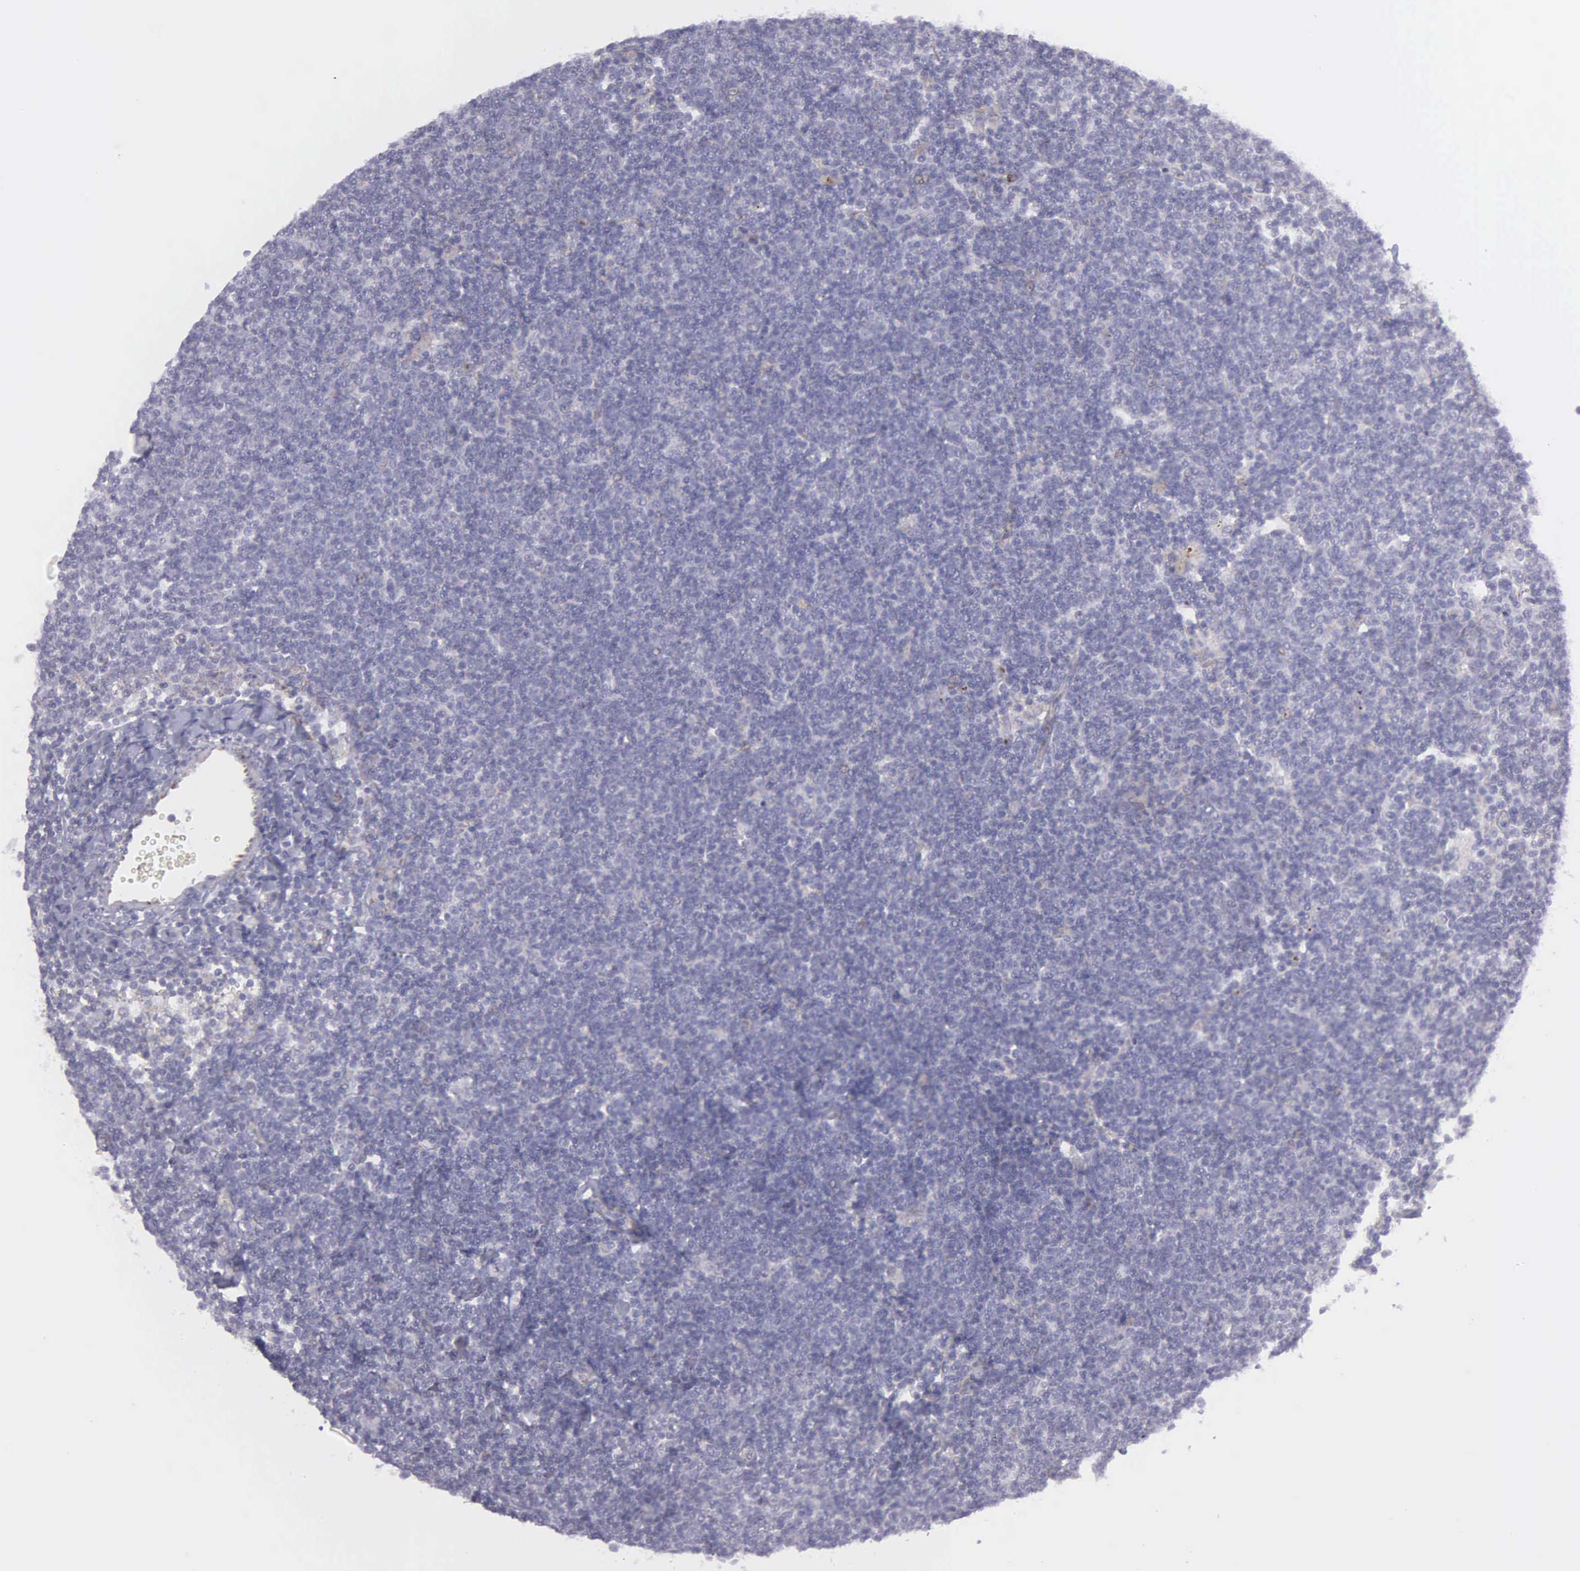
{"staining": {"intensity": "negative", "quantity": "none", "location": "none"}, "tissue": "lymphoma", "cell_type": "Tumor cells", "image_type": "cancer", "snomed": [{"axis": "morphology", "description": "Malignant lymphoma, non-Hodgkin's type, Low grade"}, {"axis": "topography", "description": "Lymph node"}], "caption": "DAB immunohistochemical staining of human low-grade malignant lymphoma, non-Hodgkin's type shows no significant expression in tumor cells. Brightfield microscopy of immunohistochemistry stained with DAB (3,3'-diaminobenzidine) (brown) and hematoxylin (blue), captured at high magnification.", "gene": "SYNJ2BP", "patient": {"sex": "male", "age": 65}}